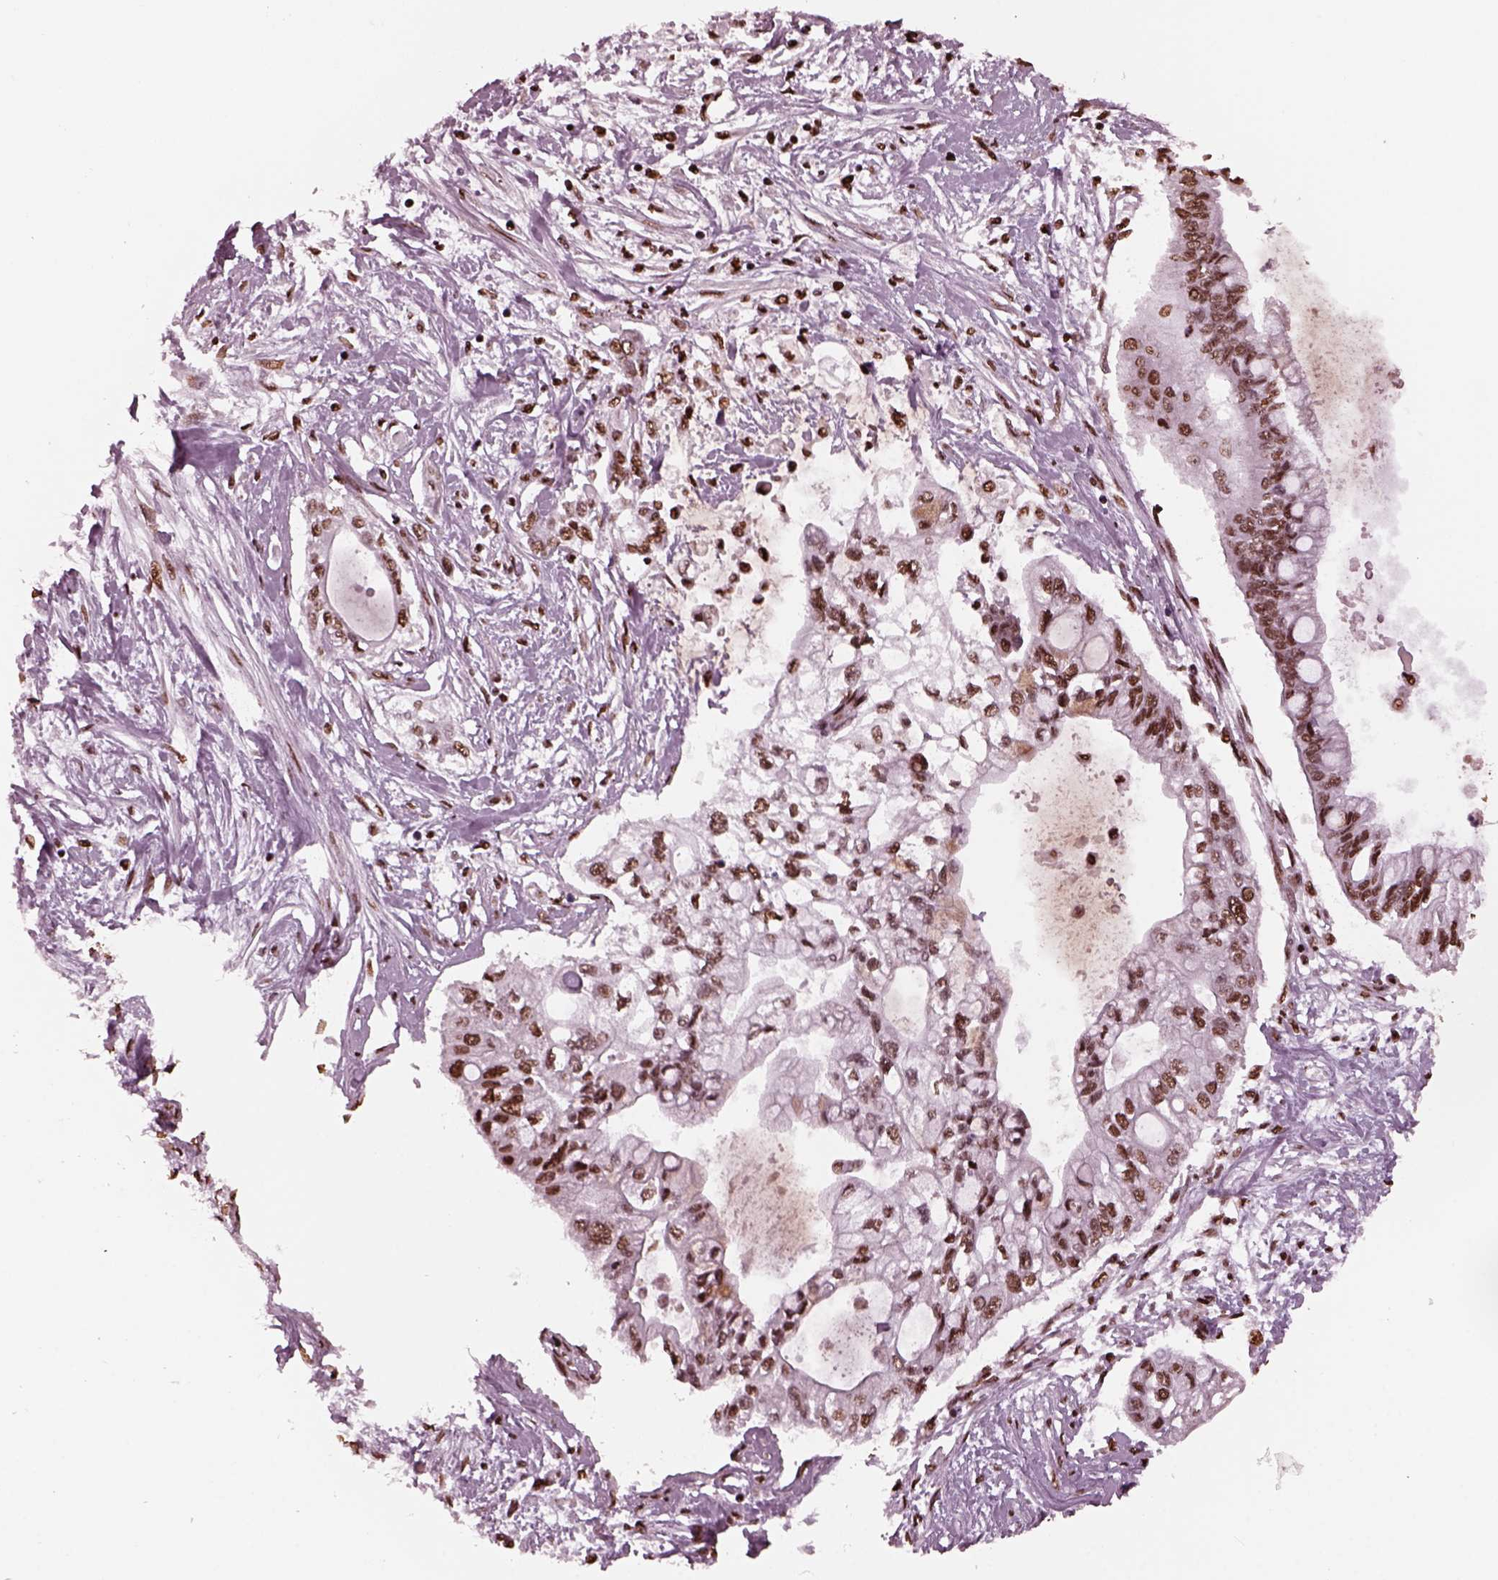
{"staining": {"intensity": "moderate", "quantity": ">75%", "location": "nuclear"}, "tissue": "pancreatic cancer", "cell_type": "Tumor cells", "image_type": "cancer", "snomed": [{"axis": "morphology", "description": "Adenocarcinoma, NOS"}, {"axis": "topography", "description": "Pancreas"}], "caption": "Immunohistochemistry (IHC) staining of pancreatic adenocarcinoma, which demonstrates medium levels of moderate nuclear expression in about >75% of tumor cells indicating moderate nuclear protein staining. The staining was performed using DAB (brown) for protein detection and nuclei were counterstained in hematoxylin (blue).", "gene": "NSD1", "patient": {"sex": "female", "age": 77}}